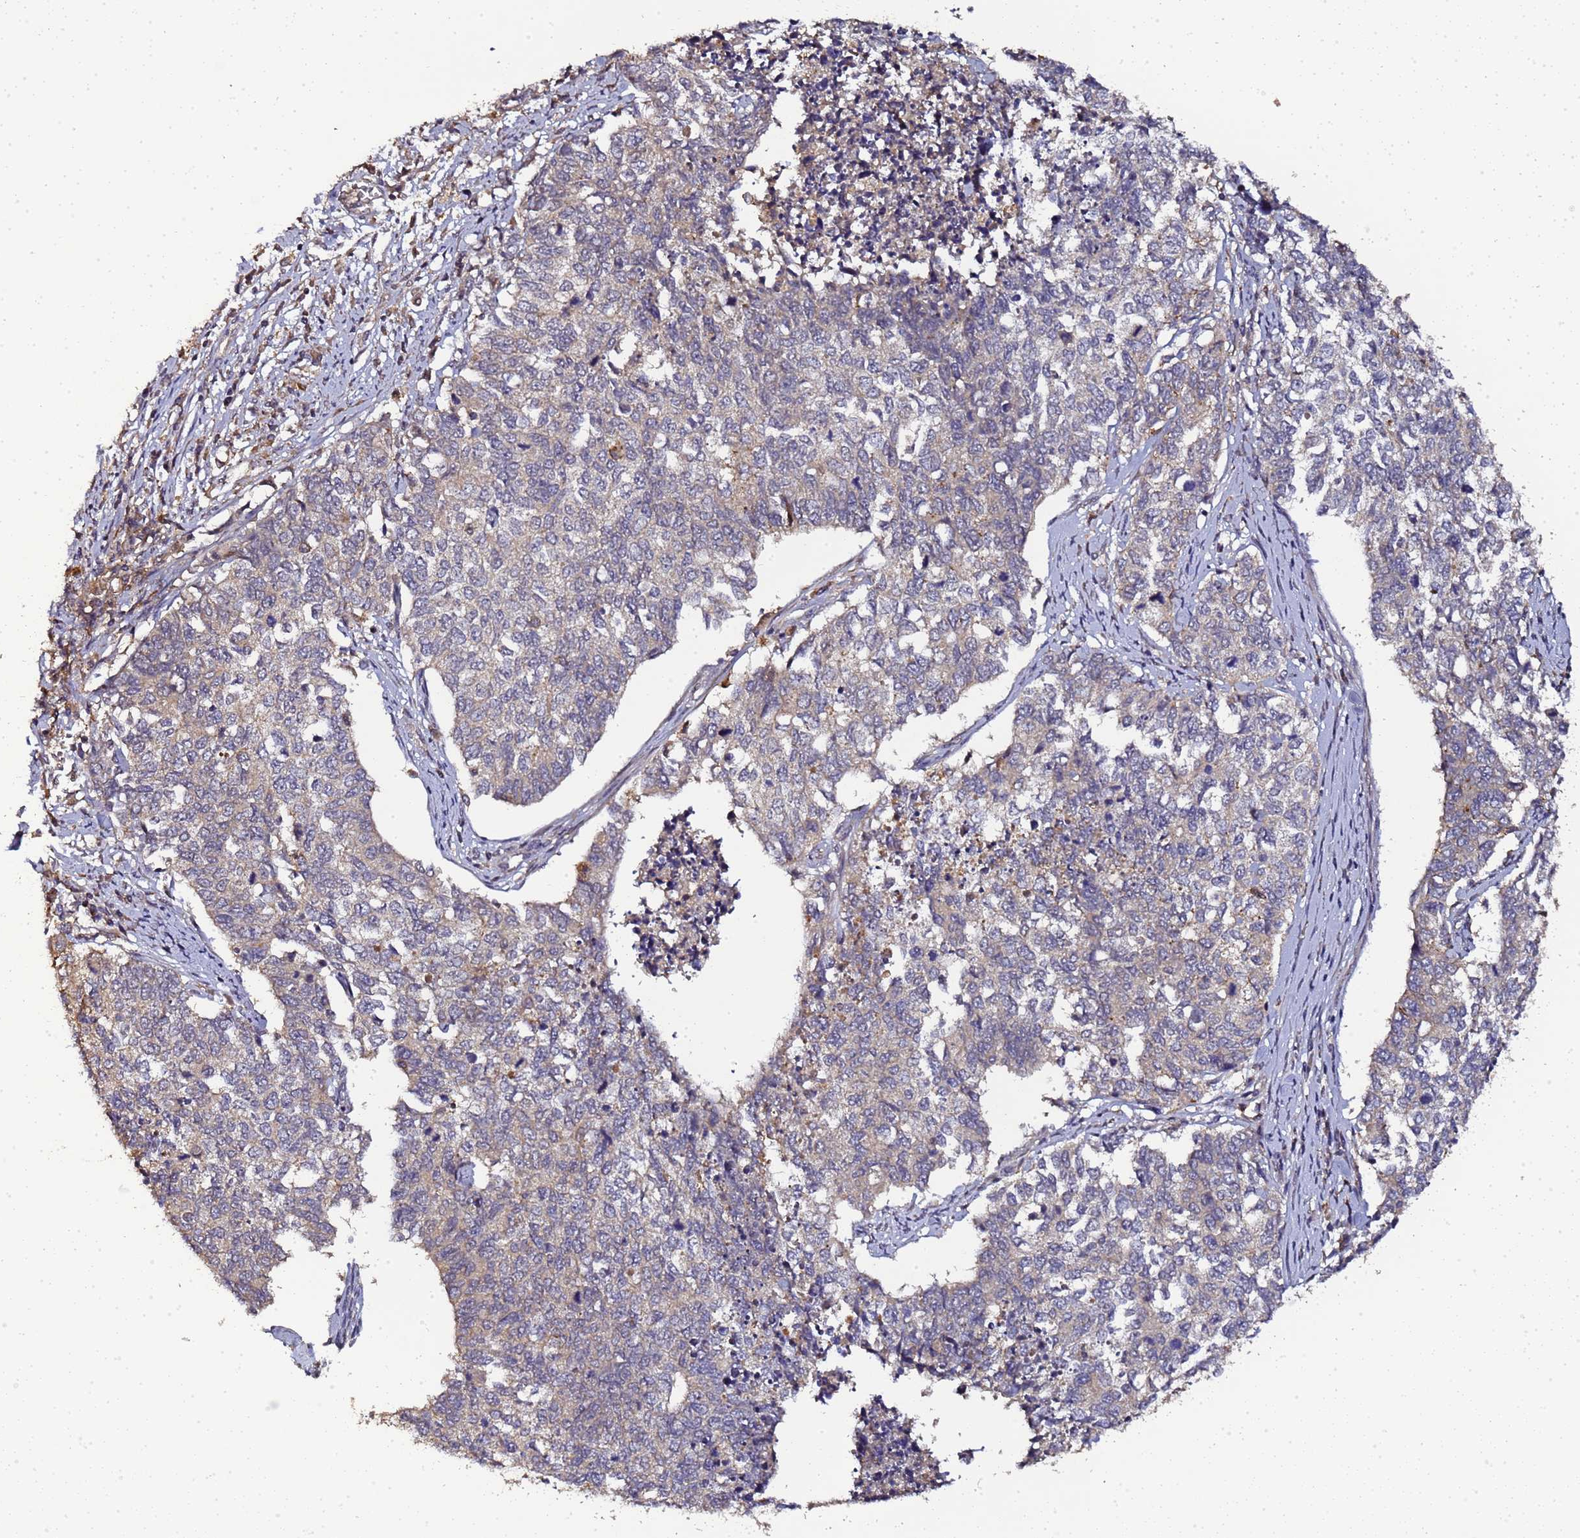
{"staining": {"intensity": "negative", "quantity": "none", "location": "none"}, "tissue": "cervical cancer", "cell_type": "Tumor cells", "image_type": "cancer", "snomed": [{"axis": "morphology", "description": "Squamous cell carcinoma, NOS"}, {"axis": "topography", "description": "Cervix"}], "caption": "Immunohistochemical staining of human cervical cancer (squamous cell carcinoma) exhibits no significant expression in tumor cells.", "gene": "LGI4", "patient": {"sex": "female", "age": 63}}